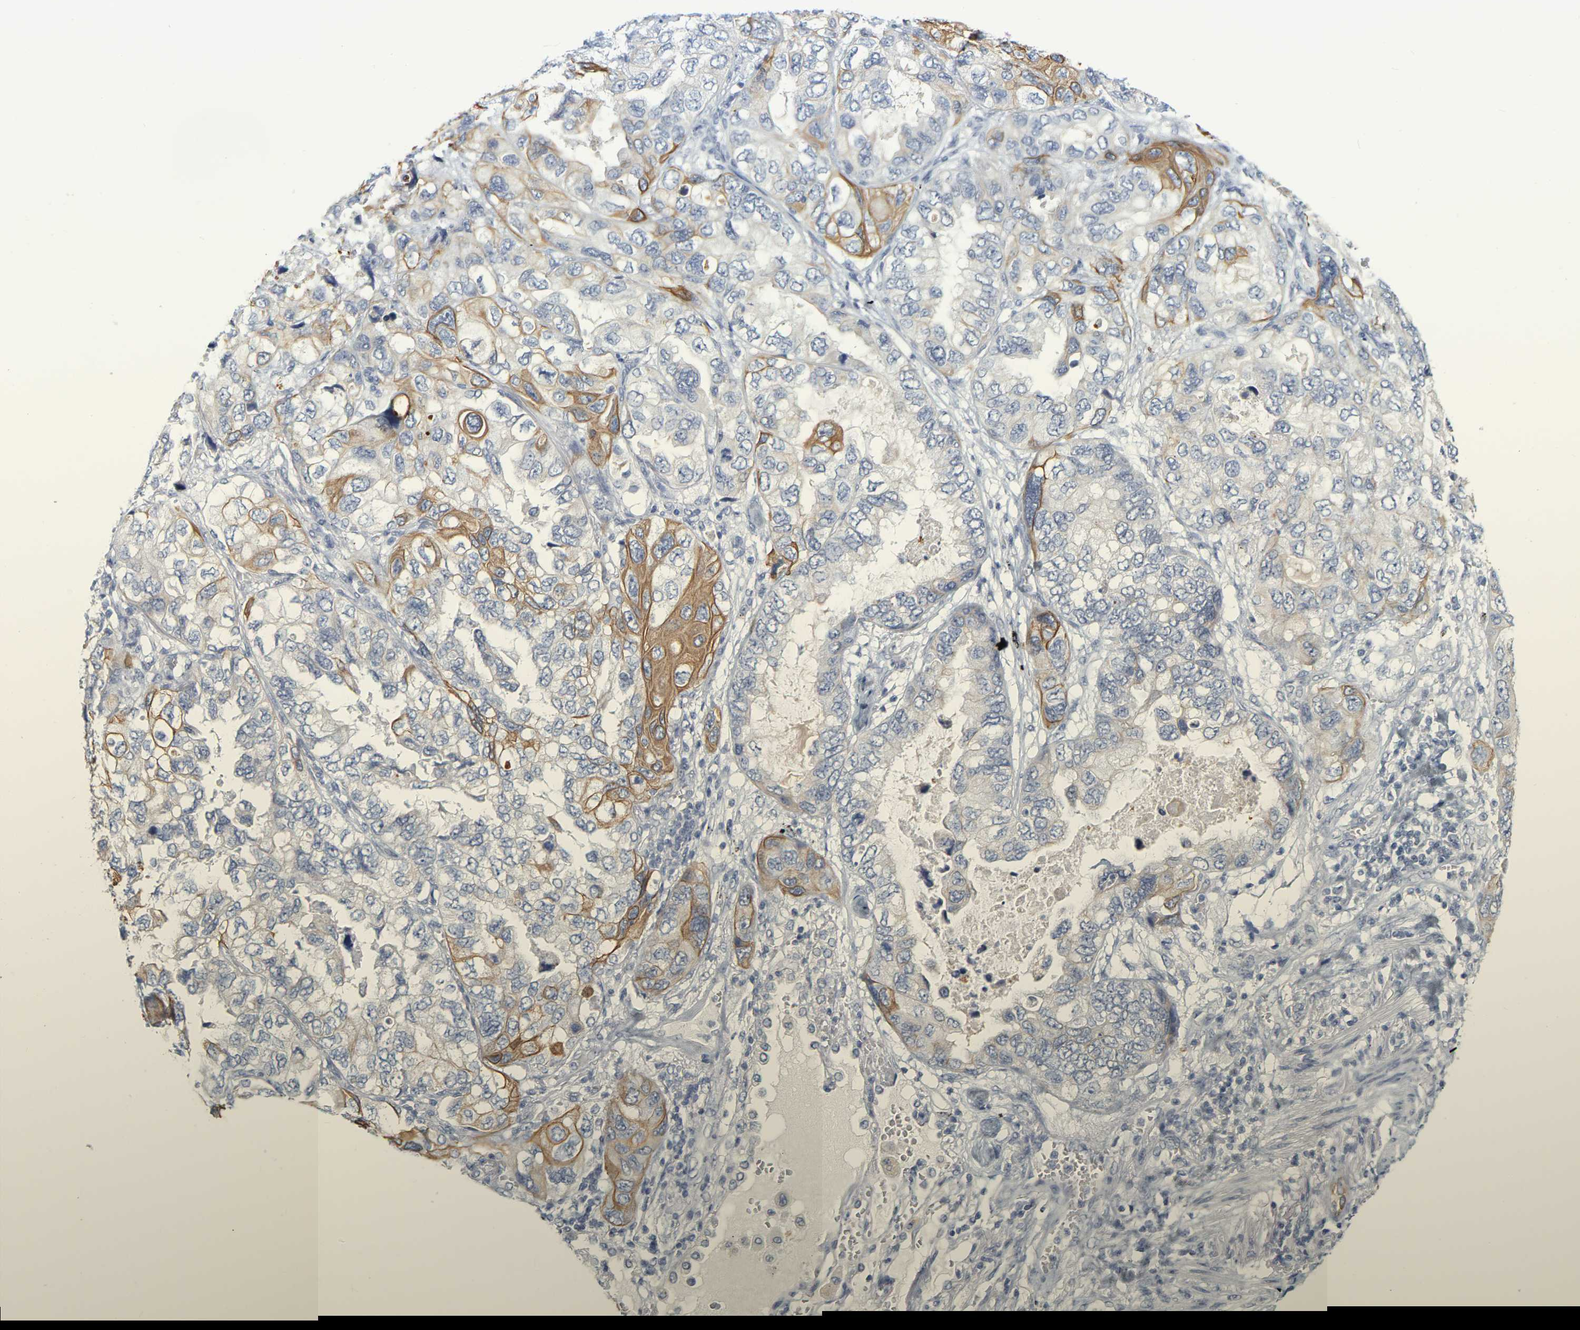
{"staining": {"intensity": "moderate", "quantity": "<25%", "location": "cytoplasmic/membranous"}, "tissue": "lung cancer", "cell_type": "Tumor cells", "image_type": "cancer", "snomed": [{"axis": "morphology", "description": "Squamous cell carcinoma, NOS"}, {"axis": "topography", "description": "Lung"}], "caption": "Human lung cancer (squamous cell carcinoma) stained for a protein (brown) shows moderate cytoplasmic/membranous positive positivity in approximately <25% of tumor cells.", "gene": "KRT76", "patient": {"sex": "female", "age": 73}}